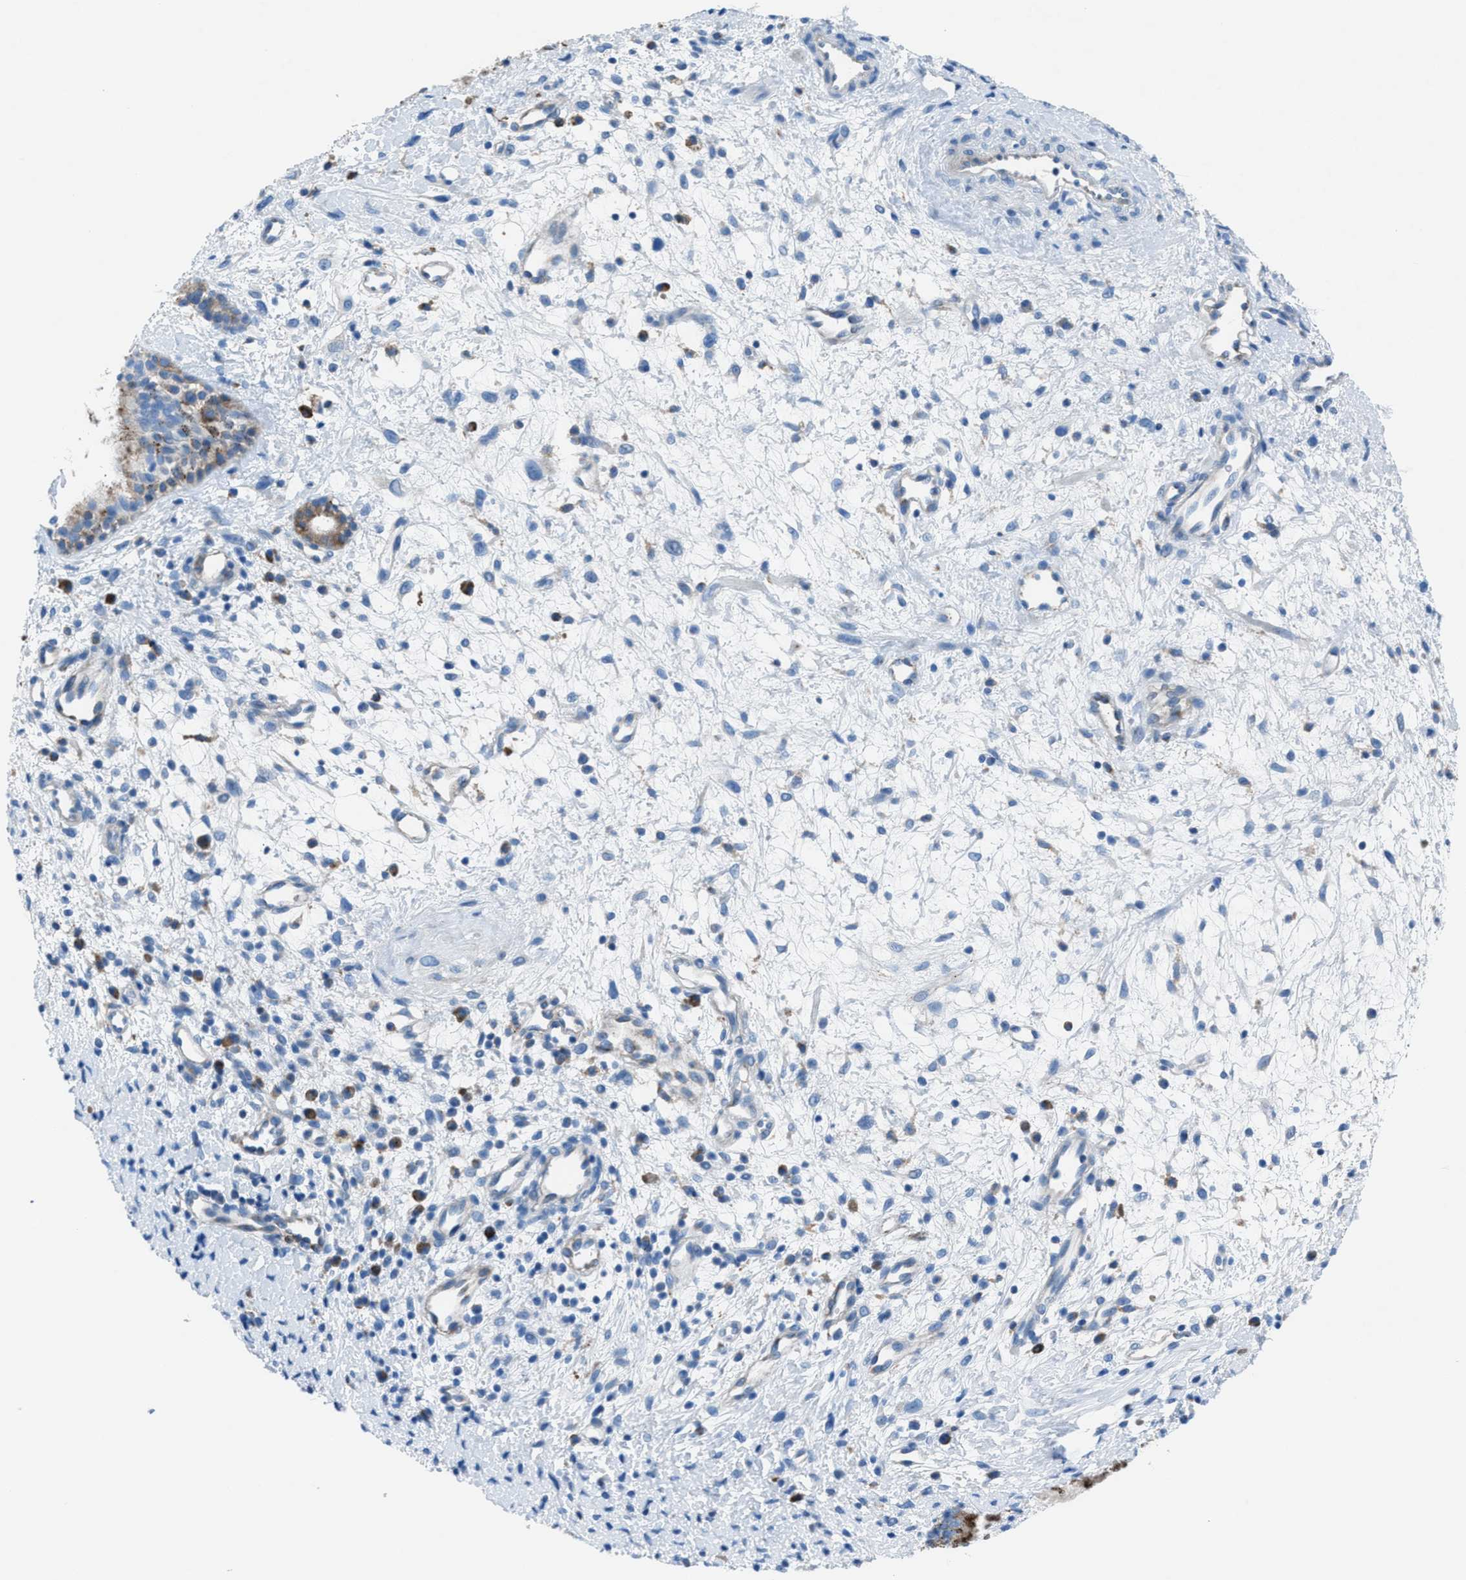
{"staining": {"intensity": "weak", "quantity": ">75%", "location": "cytoplasmic/membranous"}, "tissue": "nasopharynx", "cell_type": "Respiratory epithelial cells", "image_type": "normal", "snomed": [{"axis": "morphology", "description": "Normal tissue, NOS"}, {"axis": "topography", "description": "Nasopharynx"}], "caption": "Nasopharynx stained for a protein (brown) reveals weak cytoplasmic/membranous positive staining in approximately >75% of respiratory epithelial cells.", "gene": "CD1B", "patient": {"sex": "male", "age": 22}}